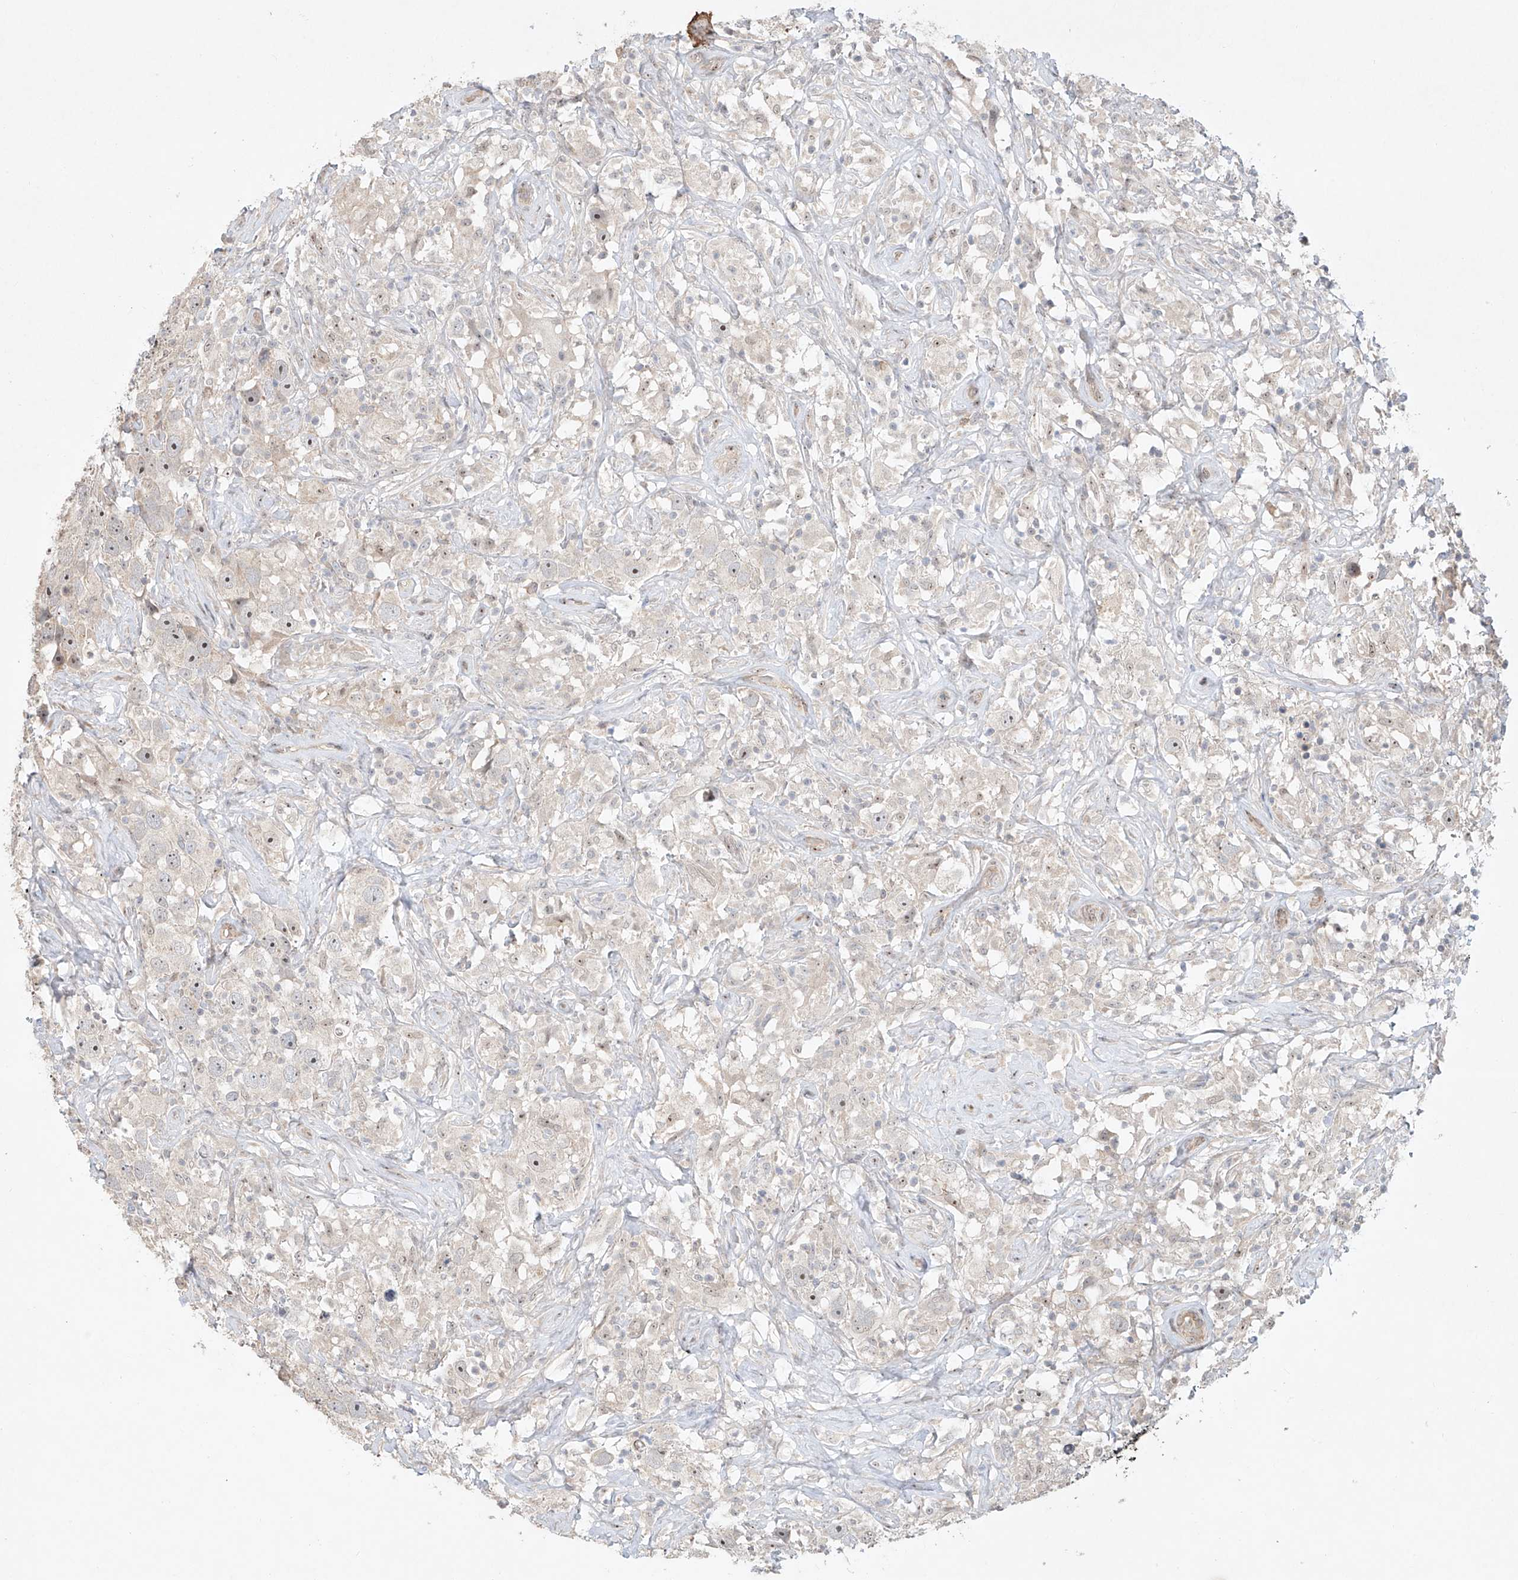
{"staining": {"intensity": "moderate", "quantity": "<25%", "location": "nuclear"}, "tissue": "testis cancer", "cell_type": "Tumor cells", "image_type": "cancer", "snomed": [{"axis": "morphology", "description": "Seminoma, NOS"}, {"axis": "topography", "description": "Testis"}], "caption": "Moderate nuclear positivity for a protein is appreciated in about <25% of tumor cells of testis cancer using immunohistochemistry.", "gene": "TASP1", "patient": {"sex": "male", "age": 49}}